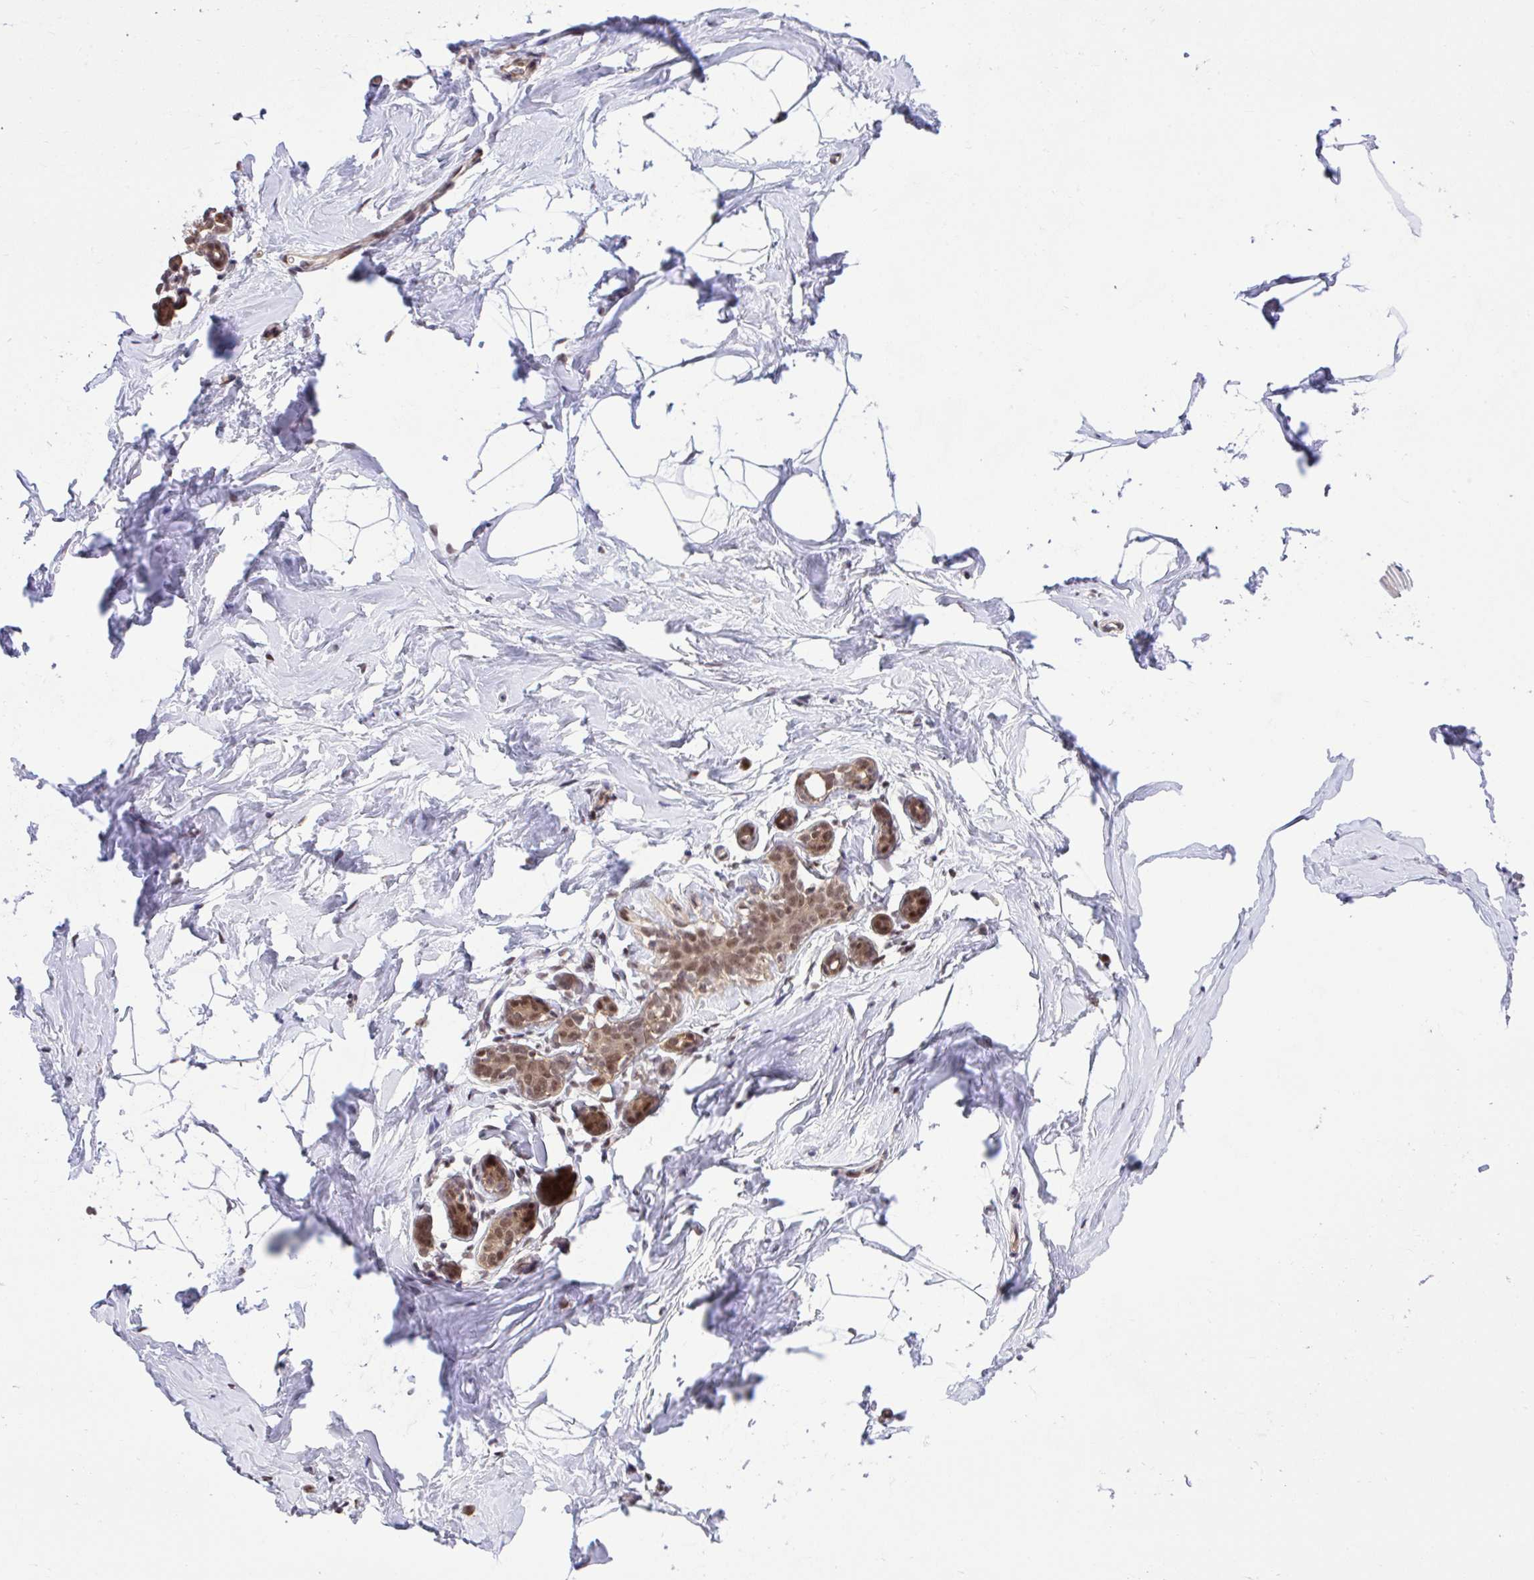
{"staining": {"intensity": "negative", "quantity": "none", "location": "none"}, "tissue": "breast", "cell_type": "Adipocytes", "image_type": "normal", "snomed": [{"axis": "morphology", "description": "Normal tissue, NOS"}, {"axis": "topography", "description": "Breast"}], "caption": "The histopathology image shows no staining of adipocytes in unremarkable breast. (DAB (3,3'-diaminobenzidine) IHC with hematoxylin counter stain).", "gene": "GLIS3", "patient": {"sex": "female", "age": 32}}